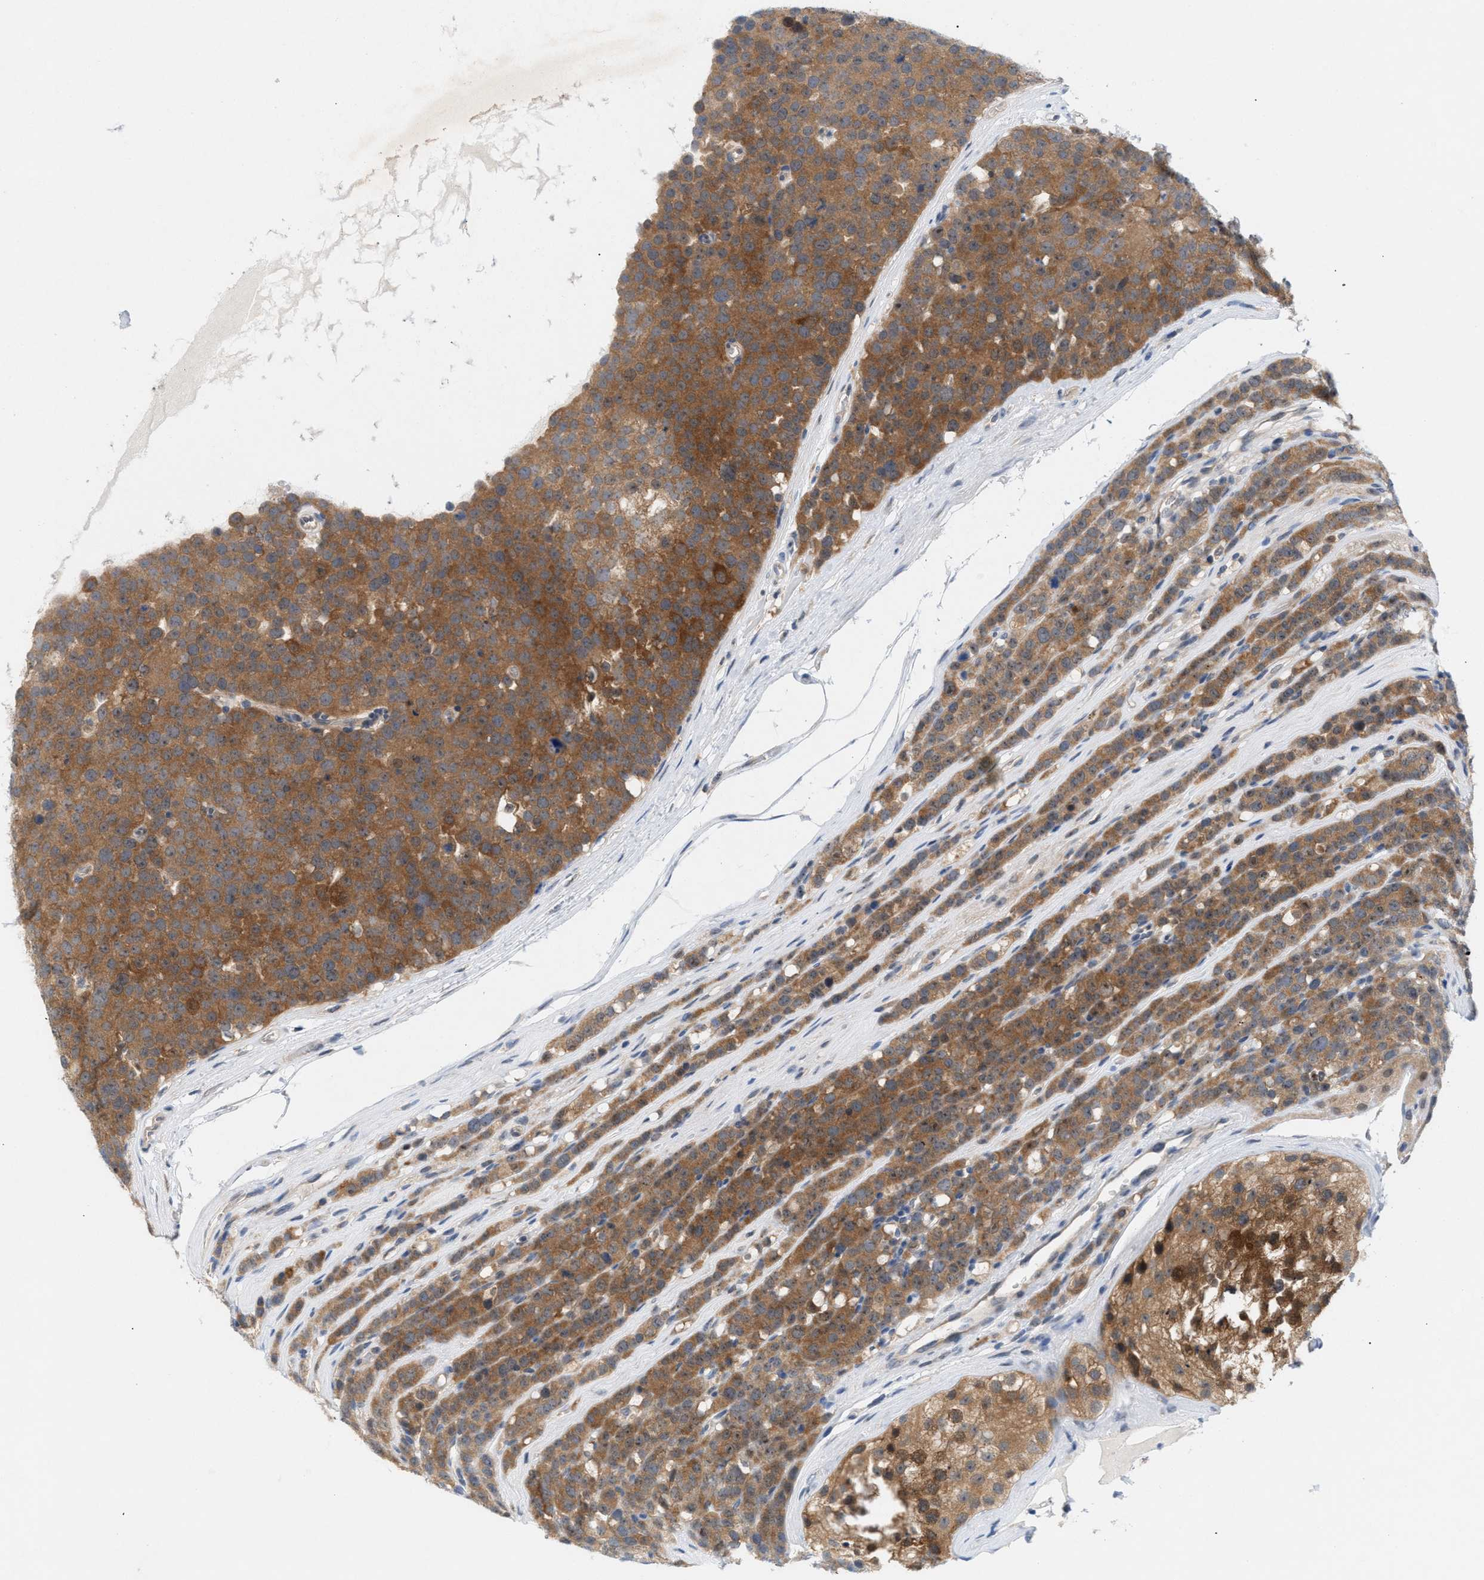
{"staining": {"intensity": "moderate", "quantity": ">75%", "location": "cytoplasmic/membranous"}, "tissue": "testis cancer", "cell_type": "Tumor cells", "image_type": "cancer", "snomed": [{"axis": "morphology", "description": "Seminoma, NOS"}, {"axis": "topography", "description": "Testis"}], "caption": "Protein expression analysis of testis cancer (seminoma) demonstrates moderate cytoplasmic/membranous positivity in approximately >75% of tumor cells.", "gene": "WIPI2", "patient": {"sex": "male", "age": 71}}